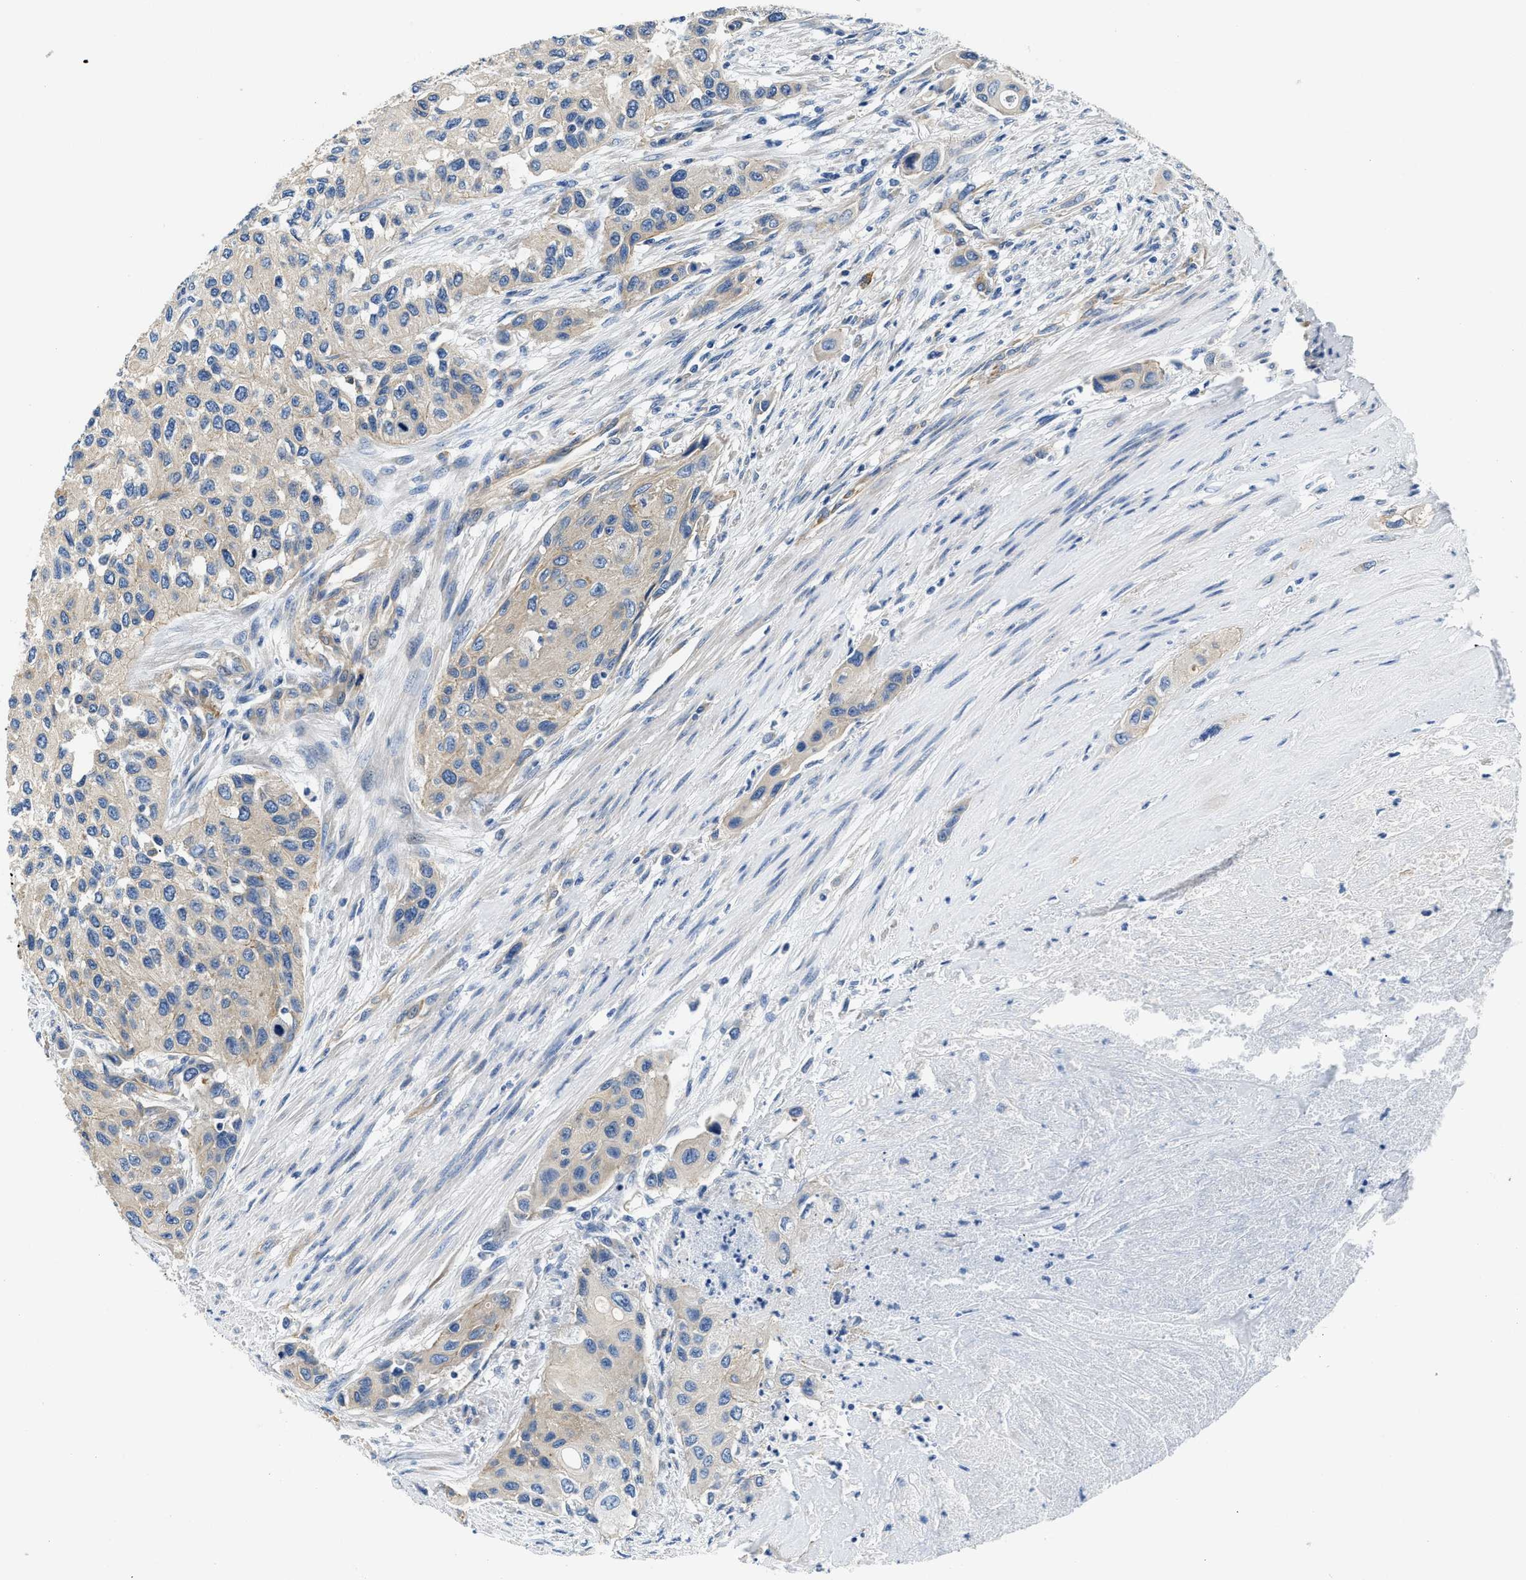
{"staining": {"intensity": "negative", "quantity": "none", "location": "none"}, "tissue": "urothelial cancer", "cell_type": "Tumor cells", "image_type": "cancer", "snomed": [{"axis": "morphology", "description": "Urothelial carcinoma, High grade"}, {"axis": "topography", "description": "Urinary bladder"}], "caption": "Urothelial carcinoma (high-grade) was stained to show a protein in brown. There is no significant positivity in tumor cells. (Immunohistochemistry (ihc), brightfield microscopy, high magnification).", "gene": "CSDE1", "patient": {"sex": "female", "age": 56}}